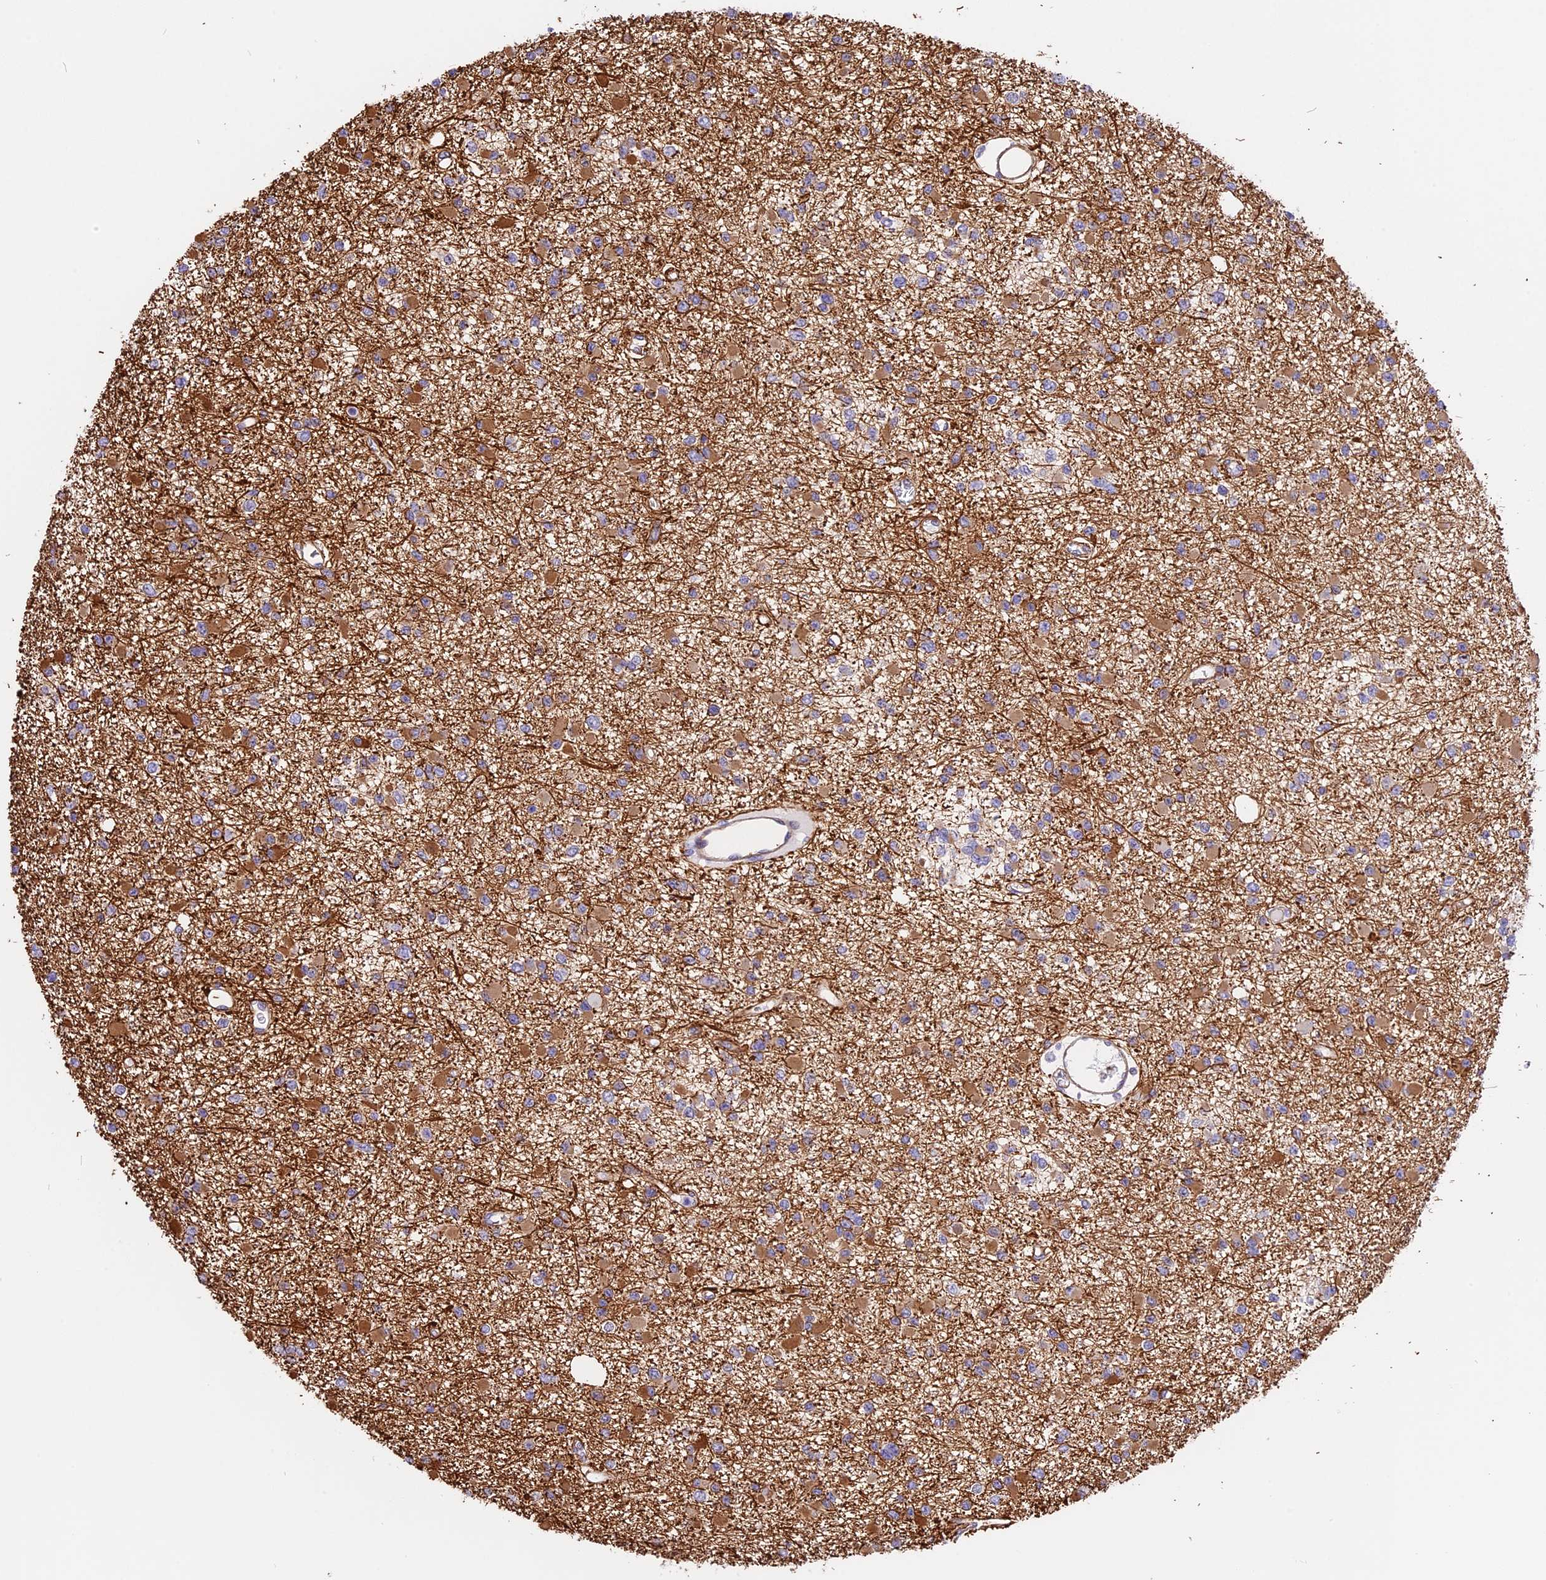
{"staining": {"intensity": "moderate", "quantity": ">75%", "location": "cytoplasmic/membranous"}, "tissue": "glioma", "cell_type": "Tumor cells", "image_type": "cancer", "snomed": [{"axis": "morphology", "description": "Glioma, malignant, Low grade"}, {"axis": "topography", "description": "Brain"}], "caption": "This photomicrograph exhibits IHC staining of glioma, with medium moderate cytoplasmic/membranous expression in about >75% of tumor cells.", "gene": "R3HDM4", "patient": {"sex": "female", "age": 22}}